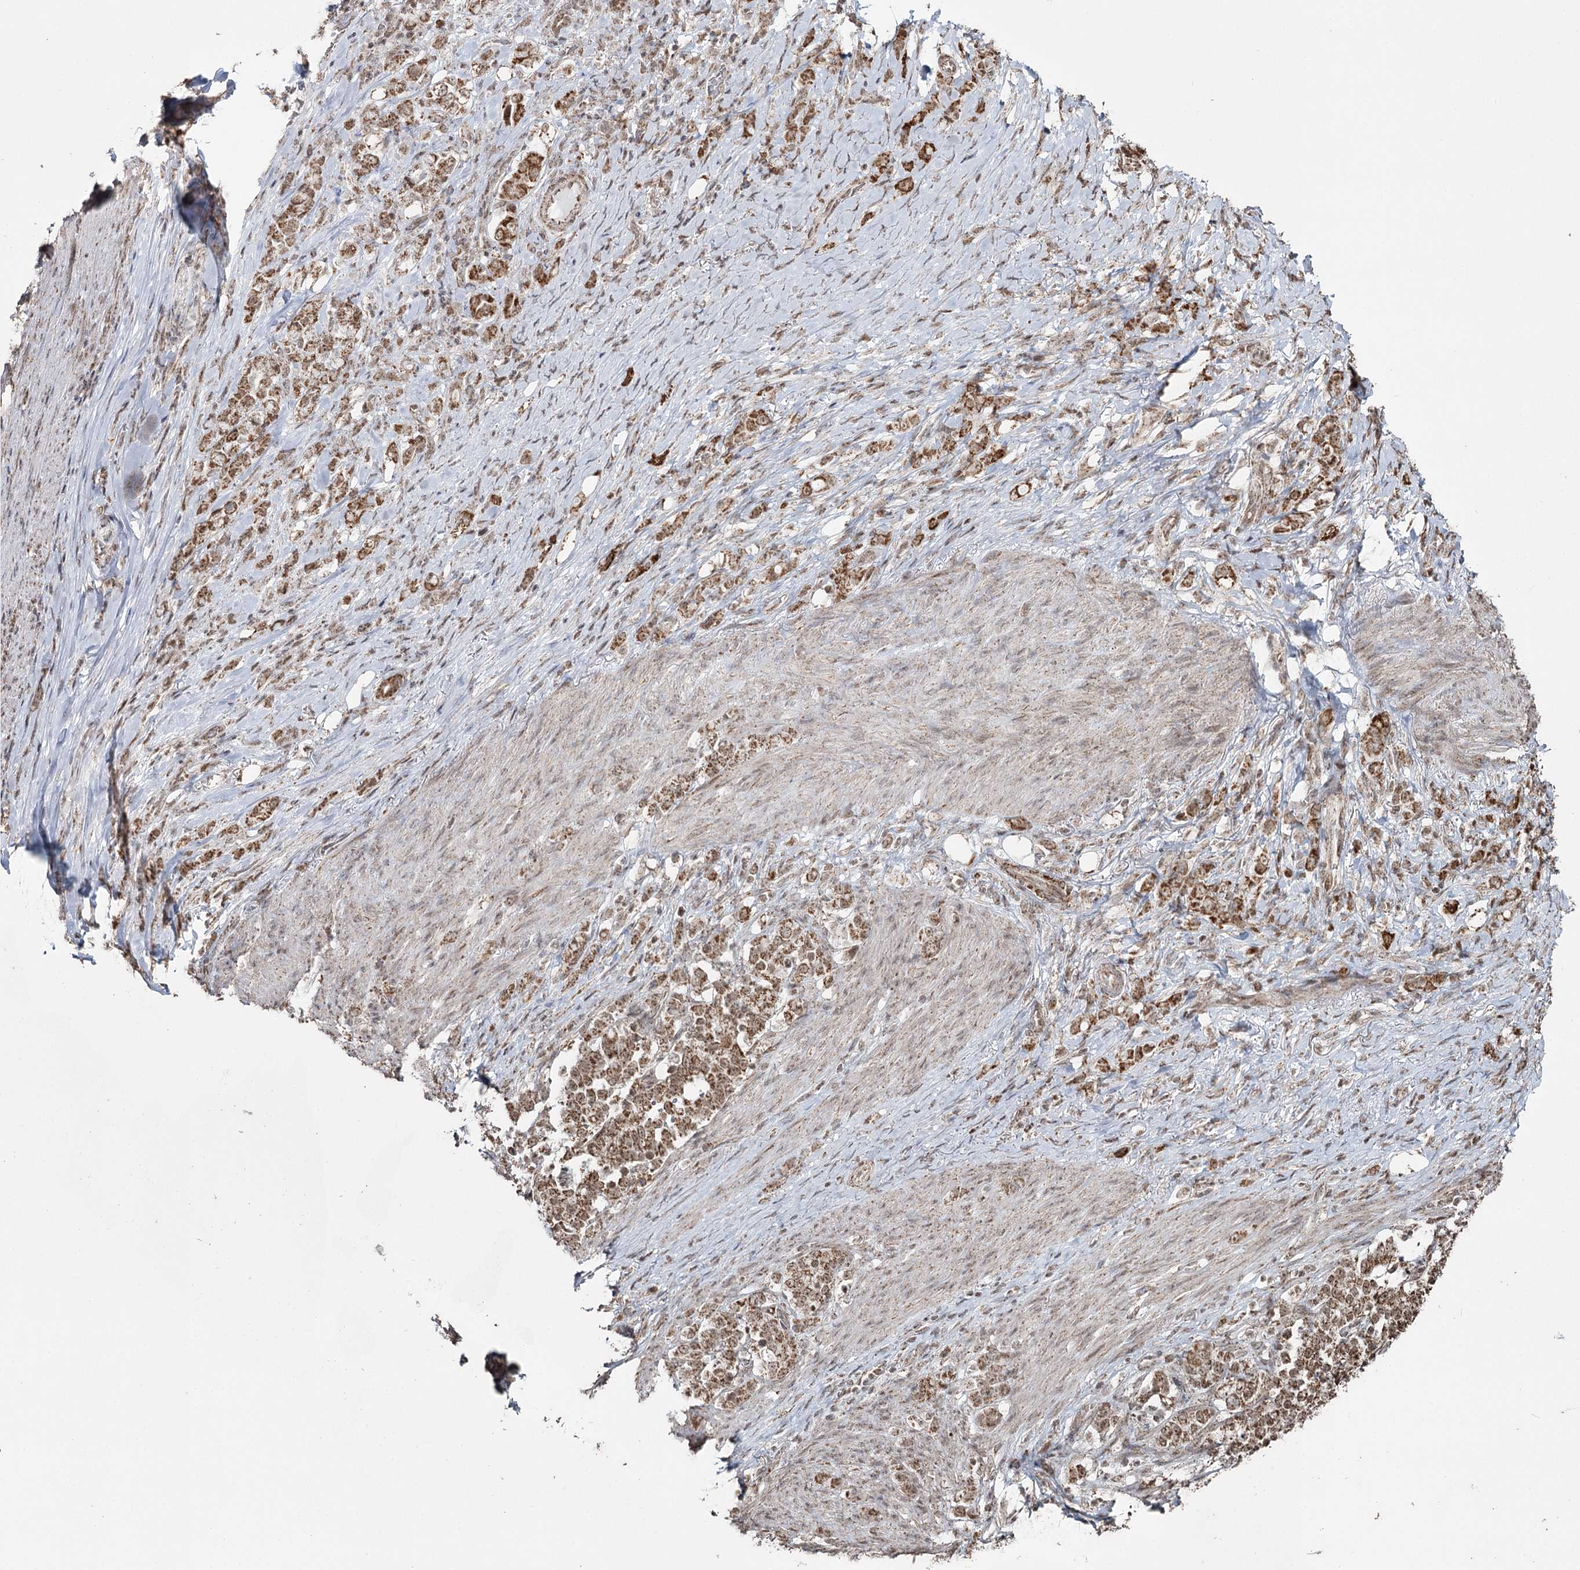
{"staining": {"intensity": "moderate", "quantity": ">75%", "location": "cytoplasmic/membranous,nuclear"}, "tissue": "stomach cancer", "cell_type": "Tumor cells", "image_type": "cancer", "snomed": [{"axis": "morphology", "description": "Adenocarcinoma, NOS"}, {"axis": "topography", "description": "Stomach"}], "caption": "IHC of adenocarcinoma (stomach) shows medium levels of moderate cytoplasmic/membranous and nuclear expression in about >75% of tumor cells.", "gene": "PDHX", "patient": {"sex": "female", "age": 79}}